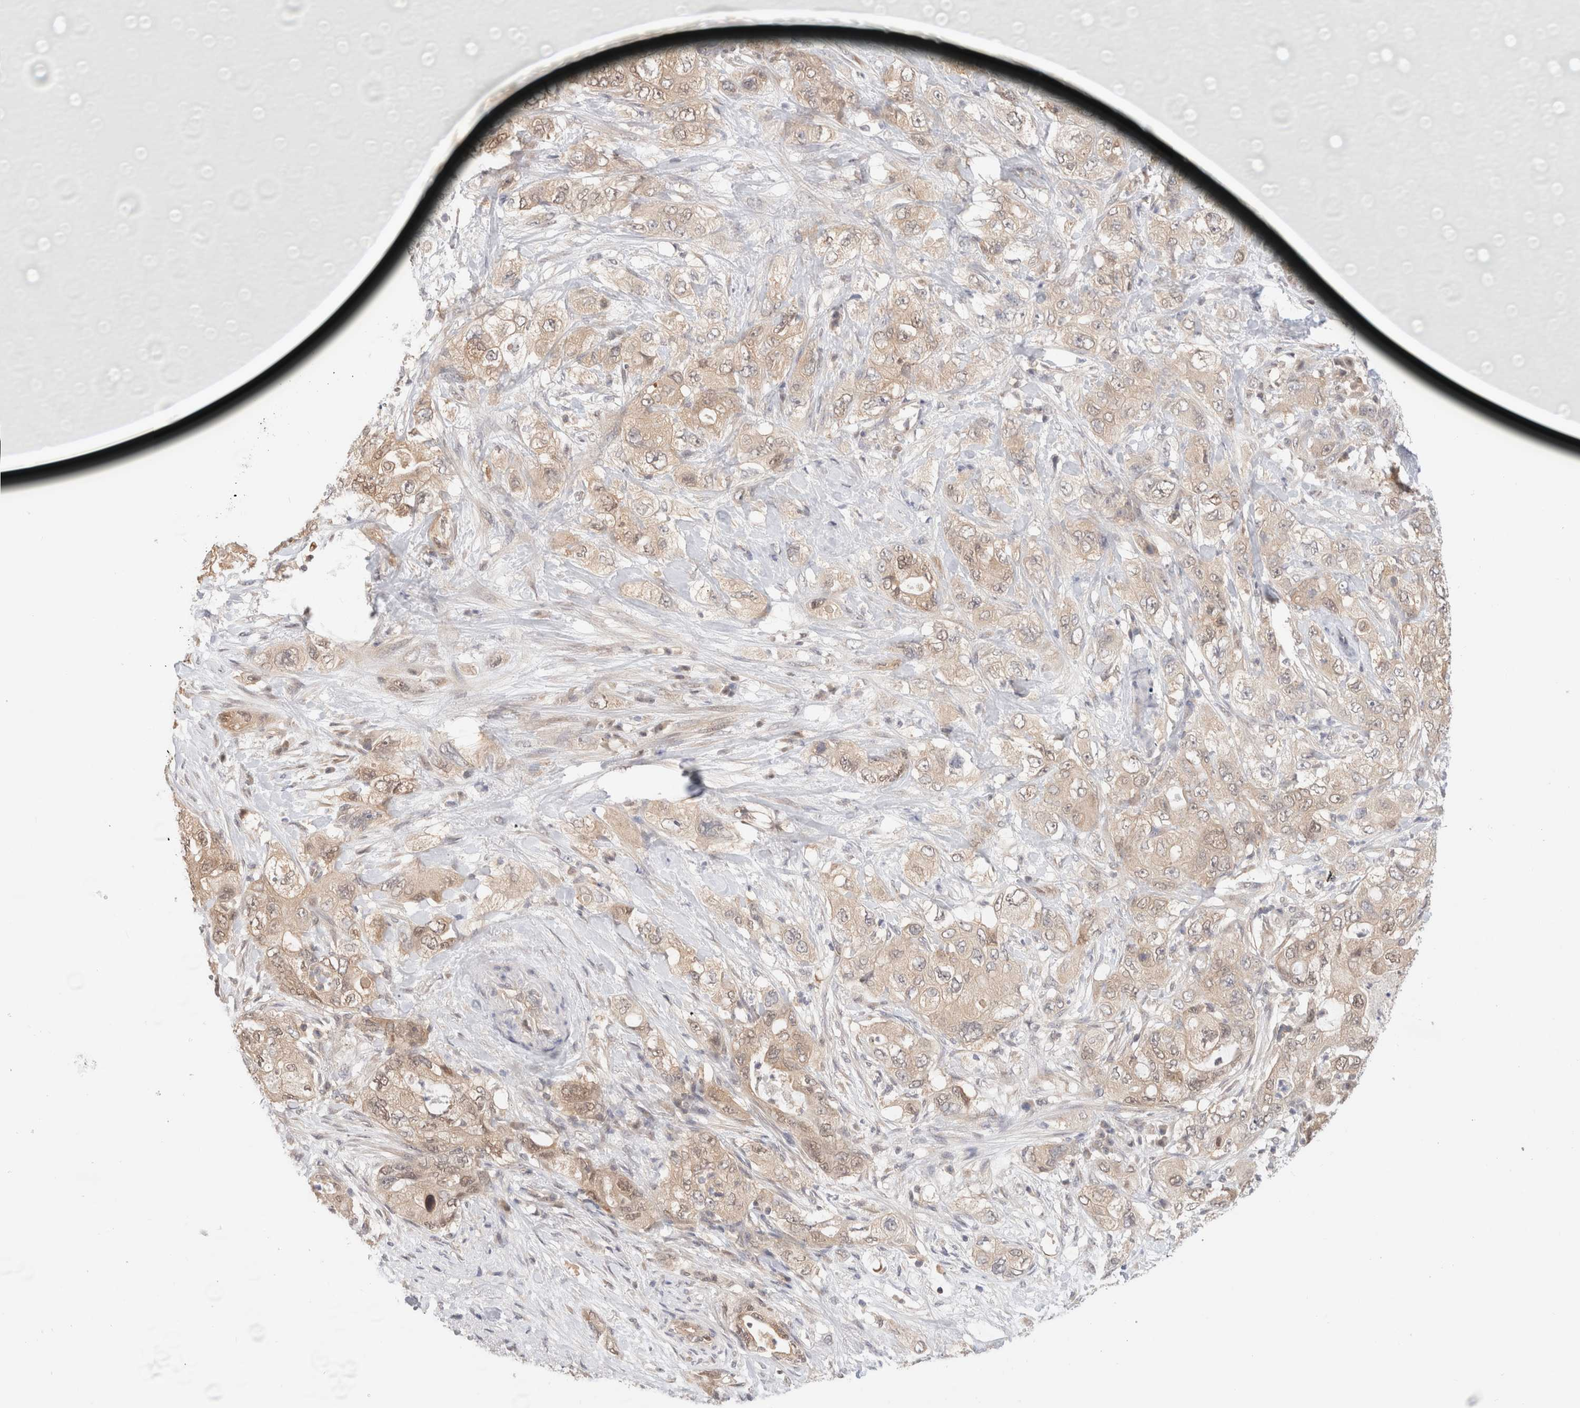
{"staining": {"intensity": "weak", "quantity": ">75%", "location": "cytoplasmic/membranous,nuclear"}, "tissue": "pancreatic cancer", "cell_type": "Tumor cells", "image_type": "cancer", "snomed": [{"axis": "morphology", "description": "Adenocarcinoma, NOS"}, {"axis": "topography", "description": "Pancreas"}], "caption": "Tumor cells exhibit low levels of weak cytoplasmic/membranous and nuclear positivity in about >75% of cells in pancreatic adenocarcinoma.", "gene": "C17orf97", "patient": {"sex": "female", "age": 73}}